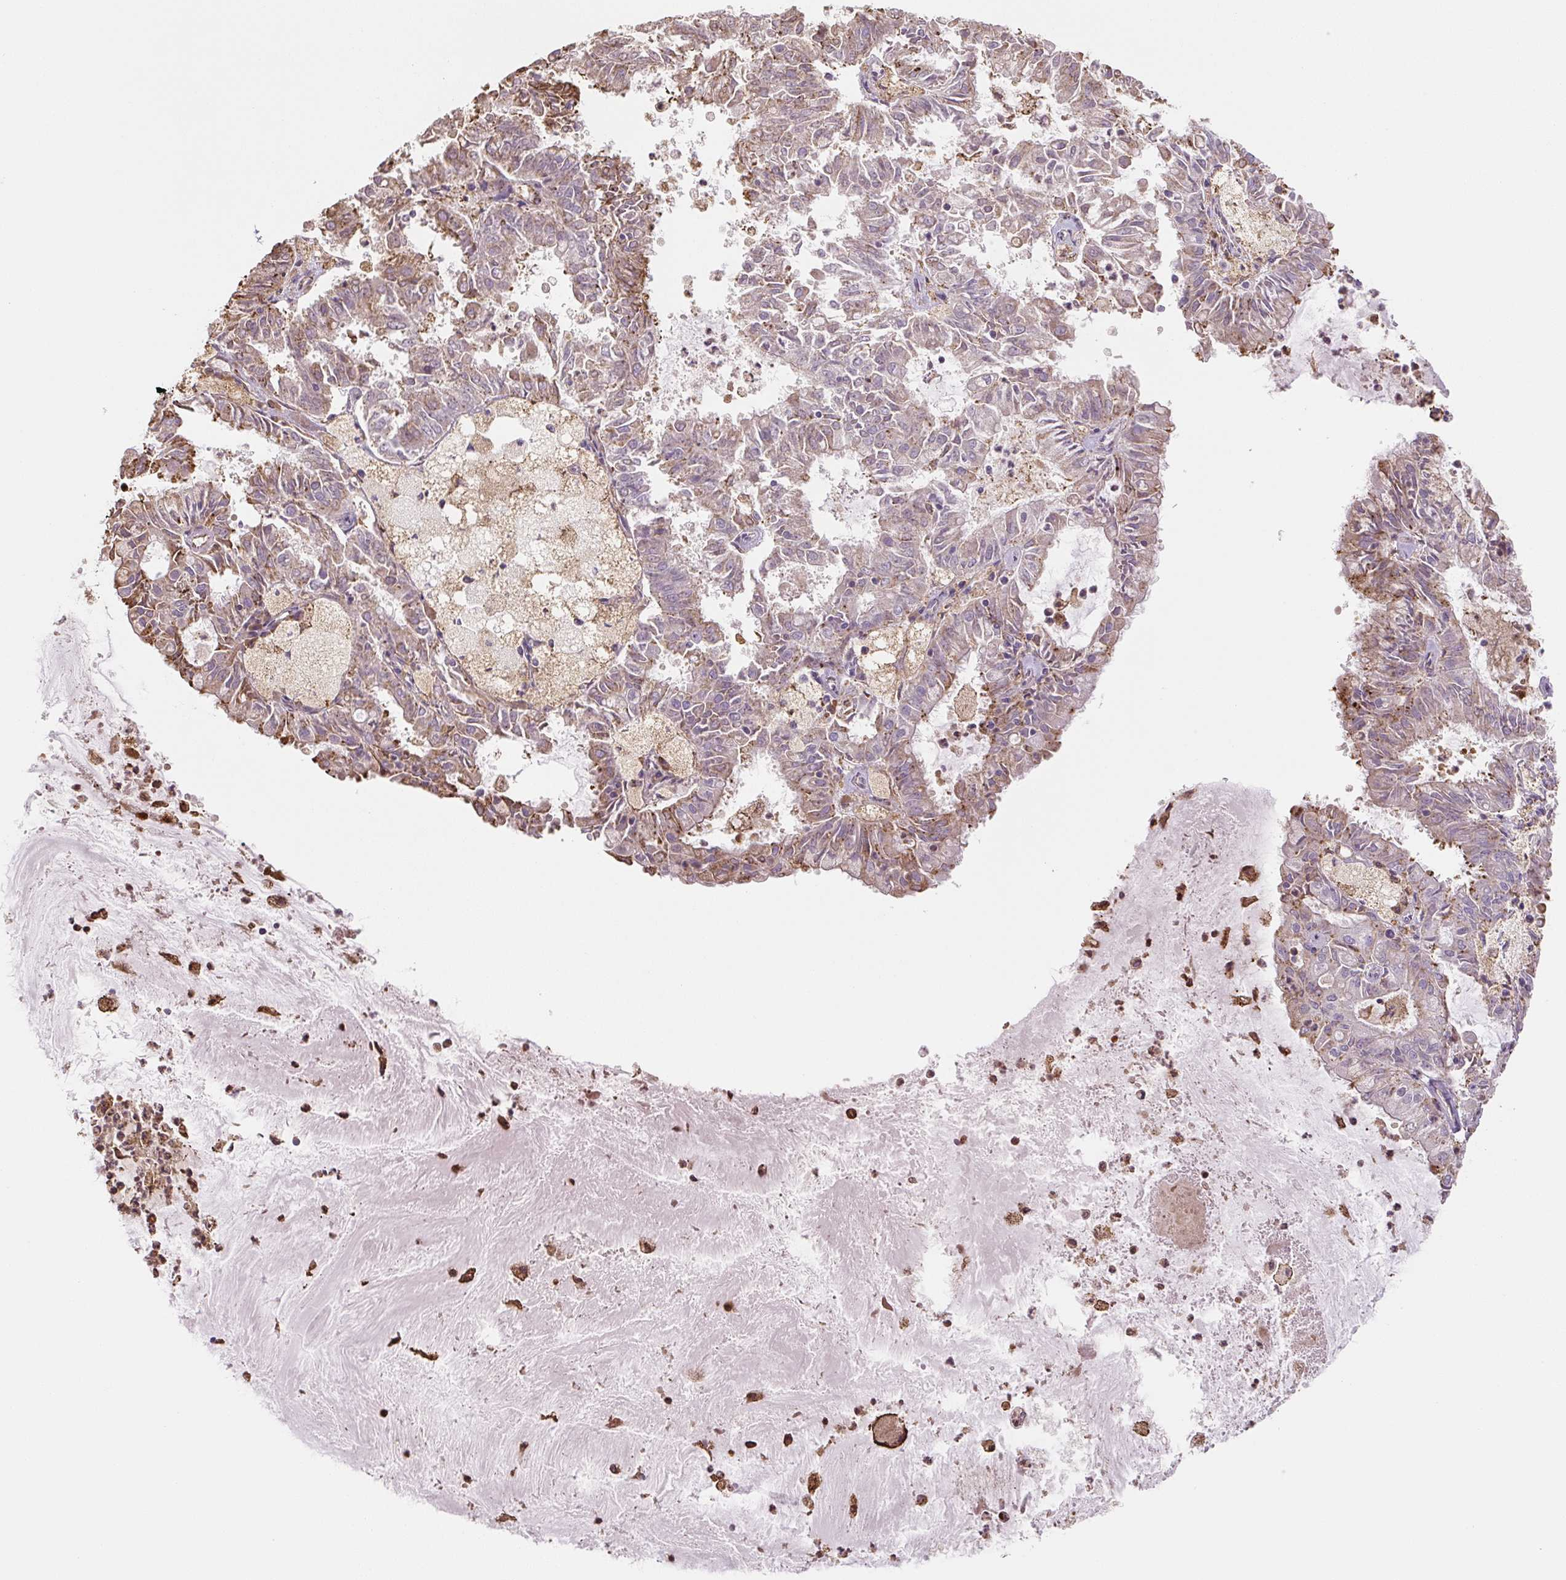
{"staining": {"intensity": "weak", "quantity": "25%-75%", "location": "cytoplasmic/membranous"}, "tissue": "endometrial cancer", "cell_type": "Tumor cells", "image_type": "cancer", "snomed": [{"axis": "morphology", "description": "Adenocarcinoma, NOS"}, {"axis": "topography", "description": "Endometrium"}], "caption": "An immunohistochemistry (IHC) photomicrograph of neoplastic tissue is shown. Protein staining in brown highlights weak cytoplasmic/membranous positivity in adenocarcinoma (endometrial) within tumor cells. (Brightfield microscopy of DAB IHC at high magnification).", "gene": "RASA1", "patient": {"sex": "female", "age": 57}}